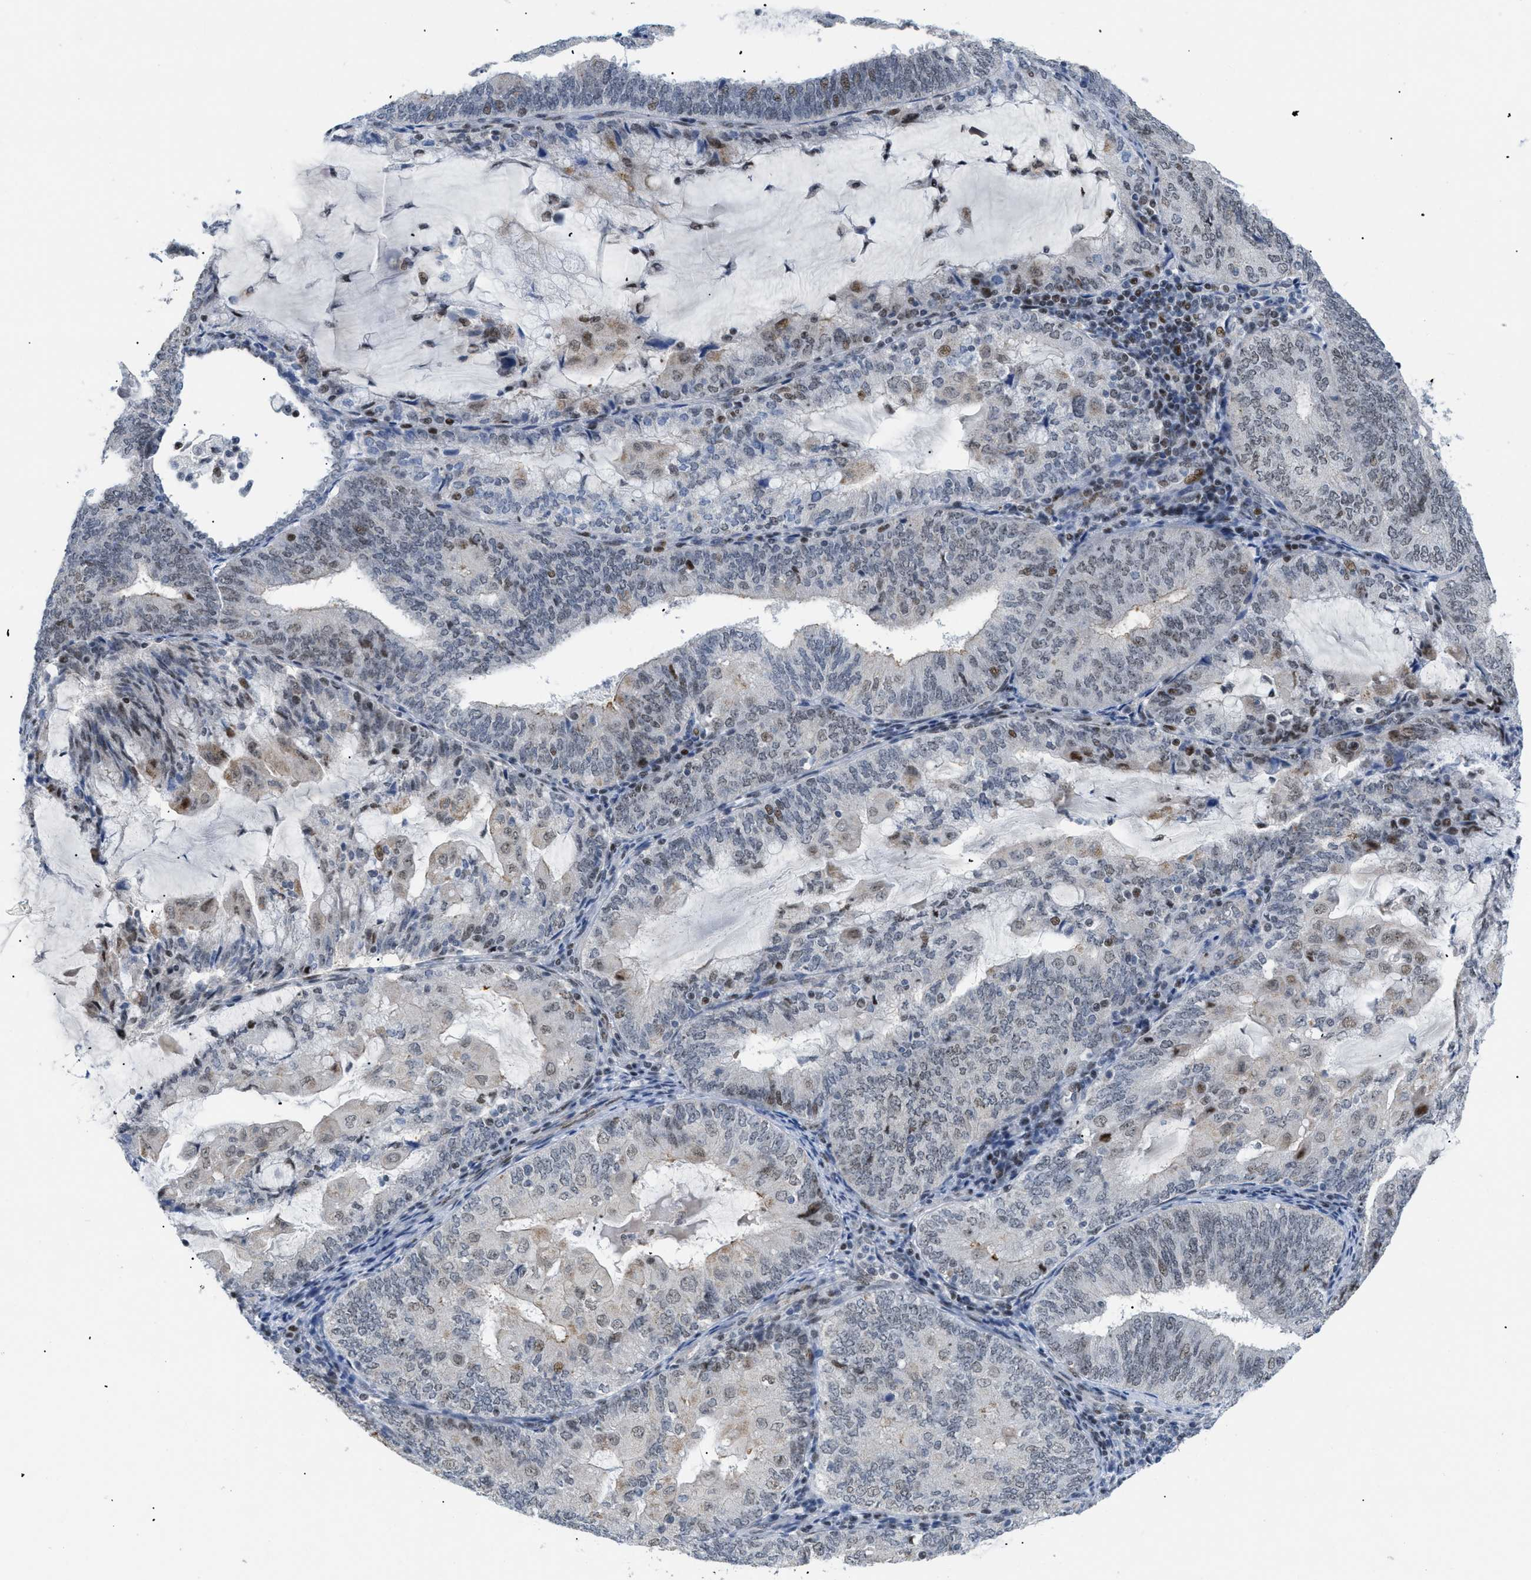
{"staining": {"intensity": "moderate", "quantity": "<25%", "location": "nuclear"}, "tissue": "endometrial cancer", "cell_type": "Tumor cells", "image_type": "cancer", "snomed": [{"axis": "morphology", "description": "Adenocarcinoma, NOS"}, {"axis": "topography", "description": "Endometrium"}], "caption": "Endometrial cancer stained with a protein marker displays moderate staining in tumor cells.", "gene": "MED1", "patient": {"sex": "female", "age": 81}}